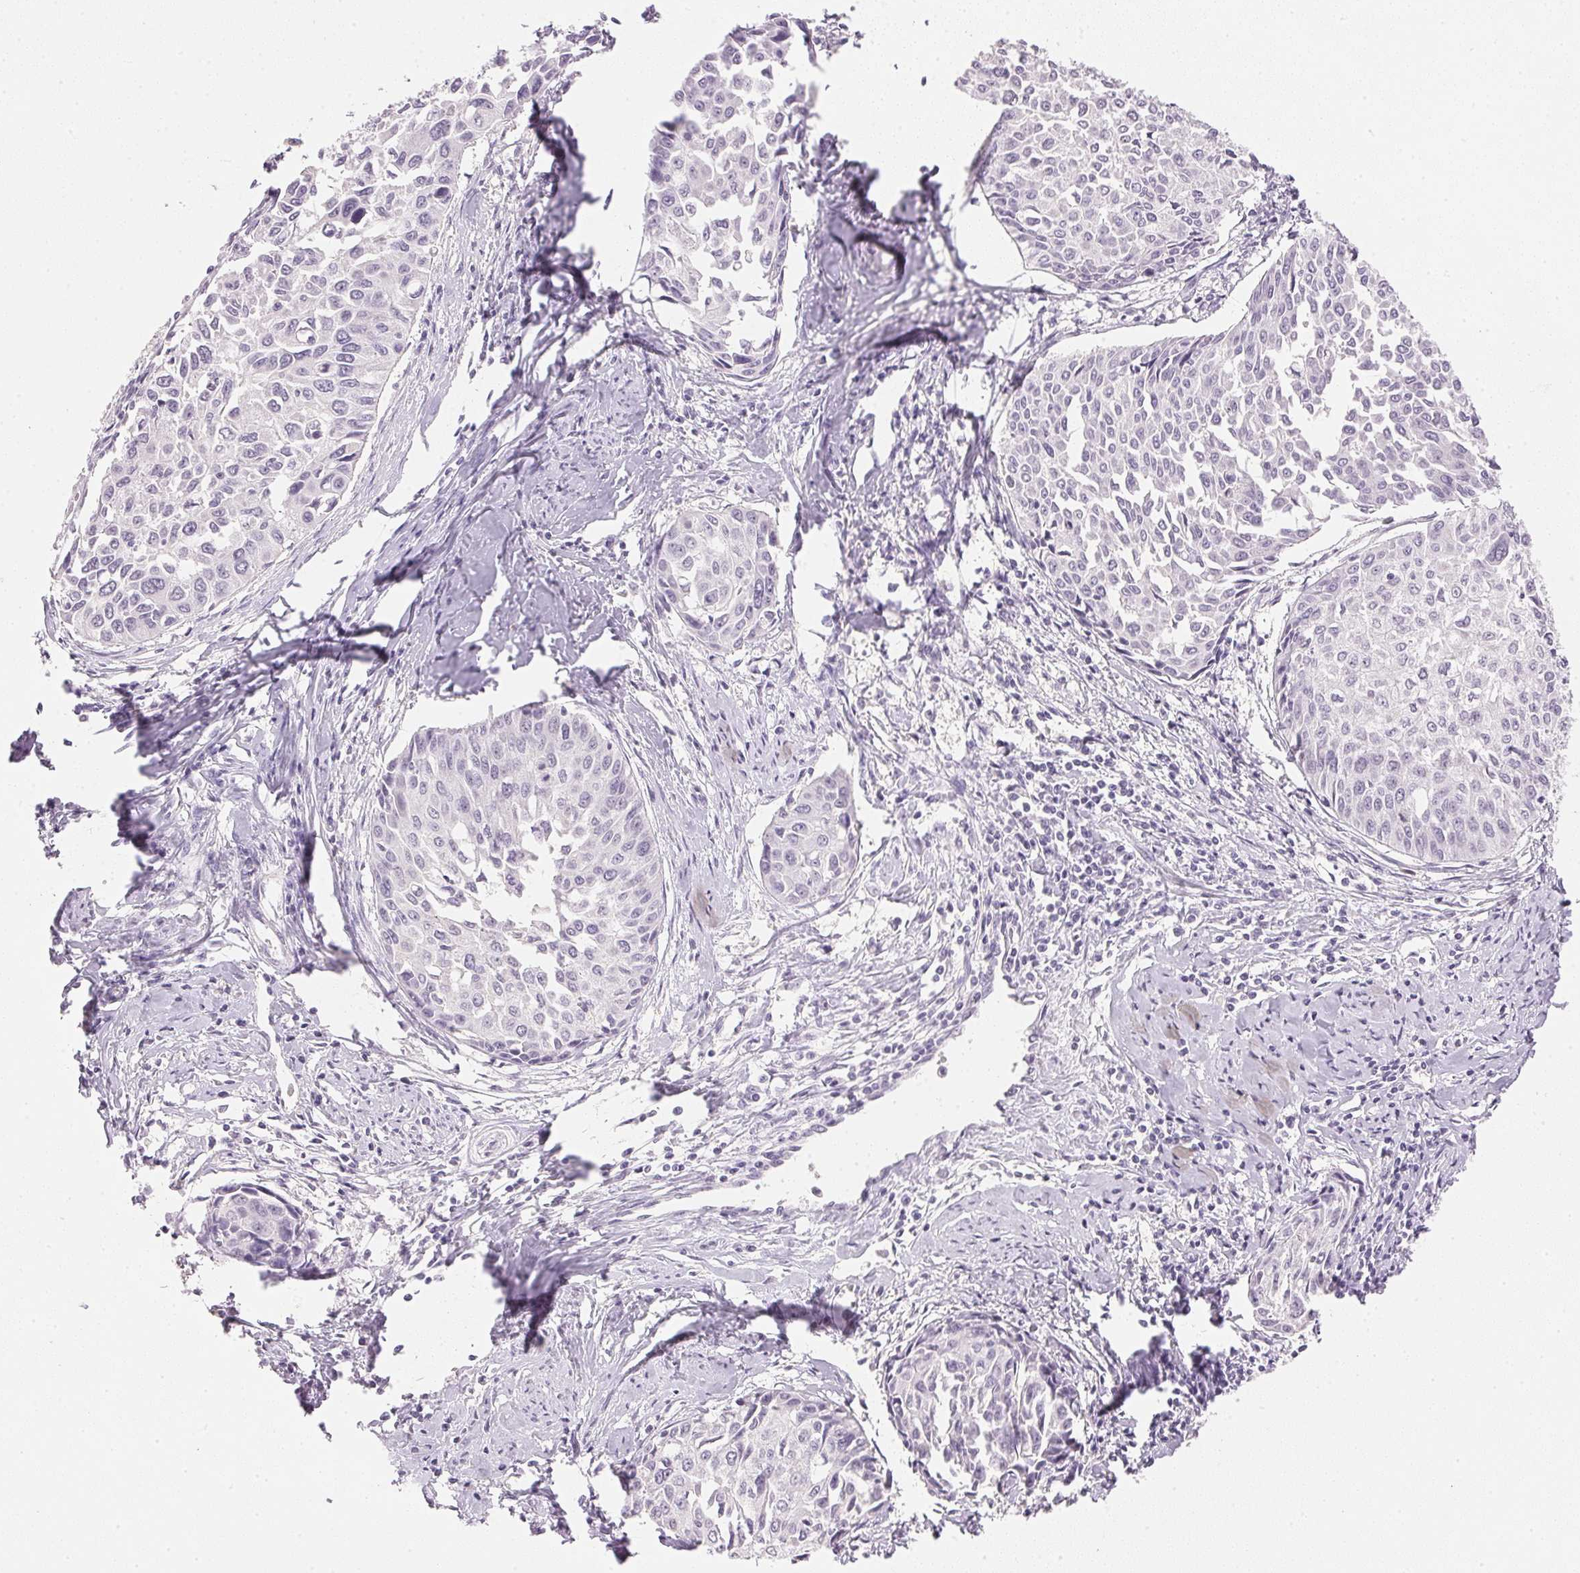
{"staining": {"intensity": "negative", "quantity": "none", "location": "none"}, "tissue": "cervical cancer", "cell_type": "Tumor cells", "image_type": "cancer", "snomed": [{"axis": "morphology", "description": "Squamous cell carcinoma, NOS"}, {"axis": "topography", "description": "Cervix"}], "caption": "IHC of human cervical squamous cell carcinoma demonstrates no expression in tumor cells.", "gene": "IGFBP1", "patient": {"sex": "female", "age": 50}}